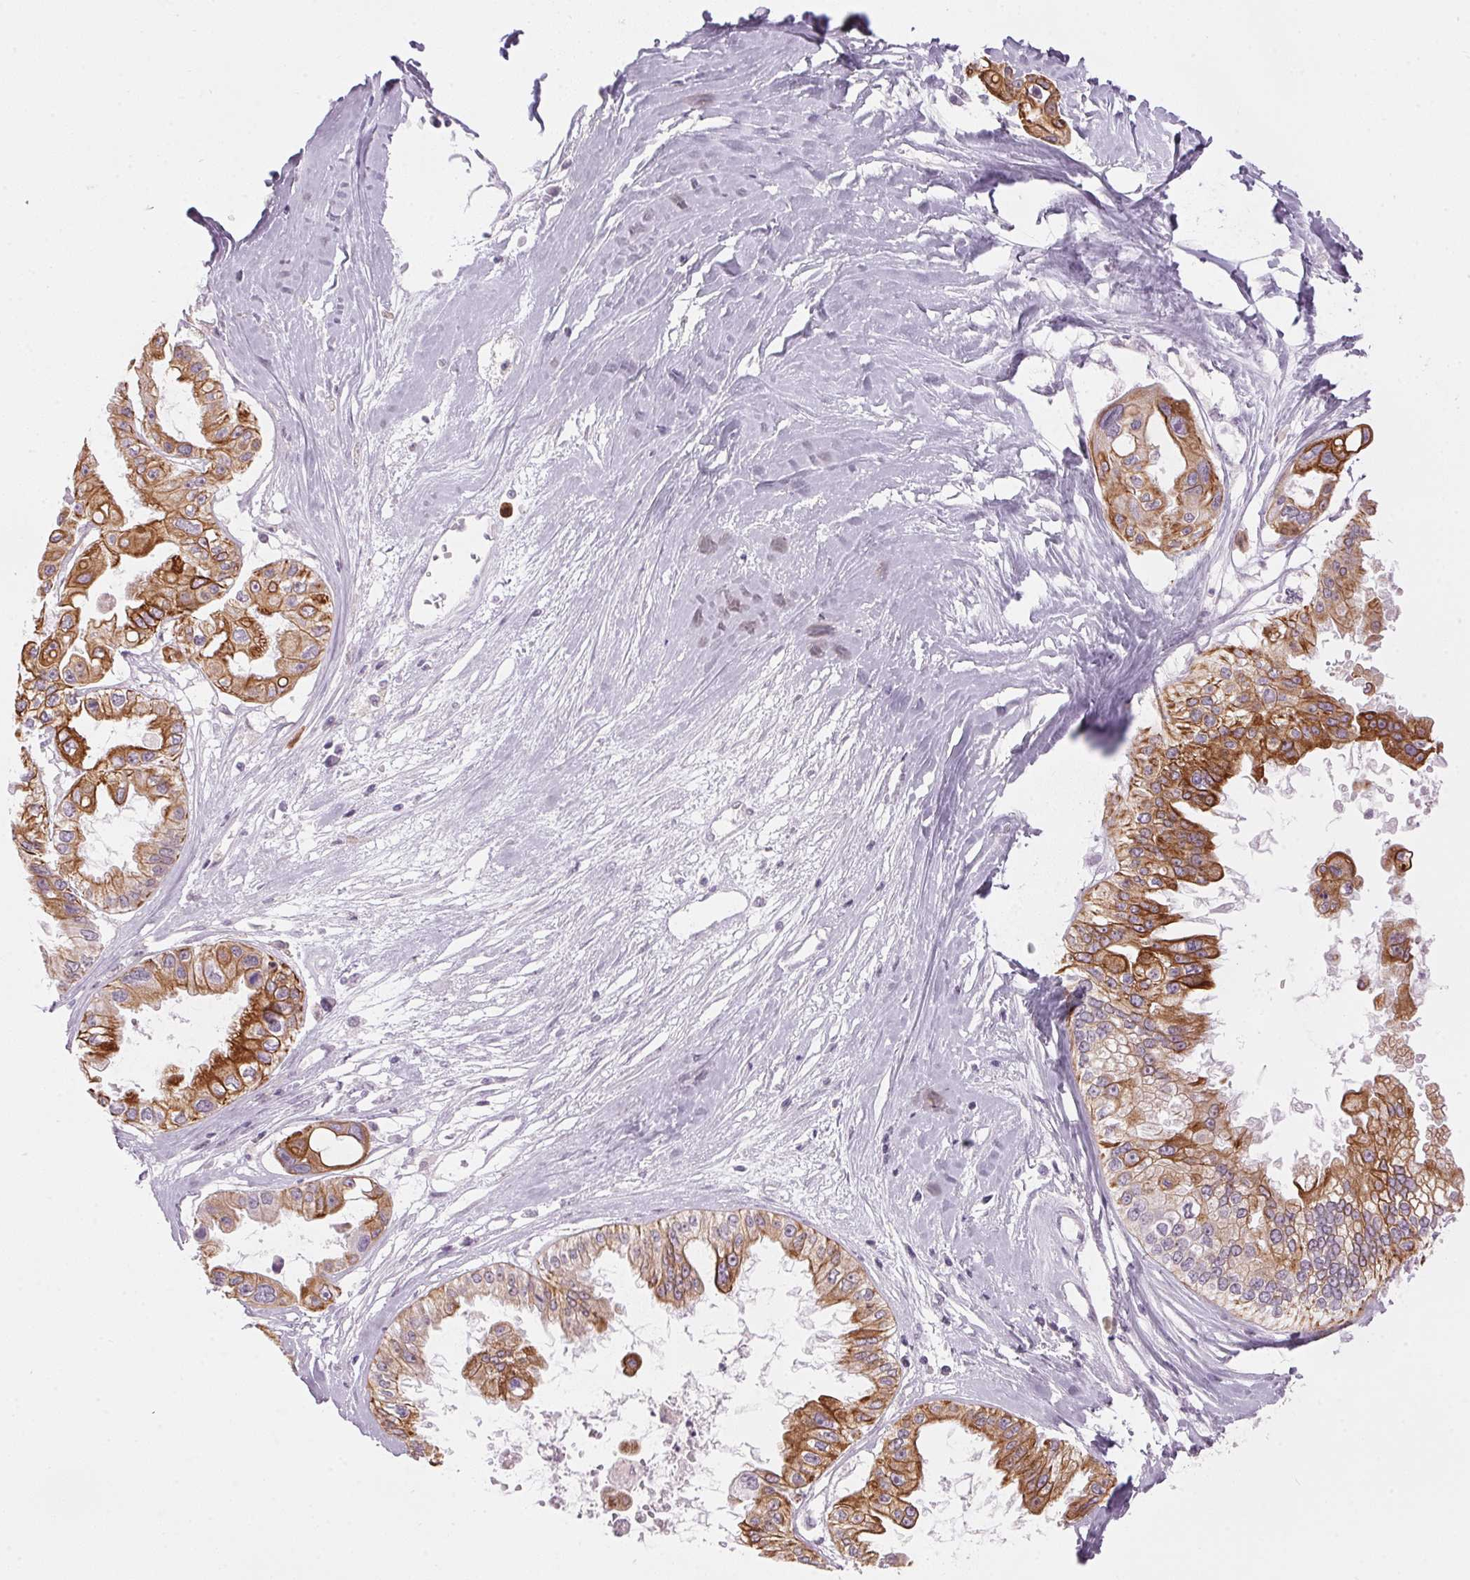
{"staining": {"intensity": "moderate", "quantity": ">75%", "location": "cytoplasmic/membranous"}, "tissue": "ovarian cancer", "cell_type": "Tumor cells", "image_type": "cancer", "snomed": [{"axis": "morphology", "description": "Cystadenocarcinoma, serous, NOS"}, {"axis": "topography", "description": "Ovary"}], "caption": "The photomicrograph exhibits staining of ovarian serous cystadenocarcinoma, revealing moderate cytoplasmic/membranous protein expression (brown color) within tumor cells.", "gene": "SCTR", "patient": {"sex": "female", "age": 56}}